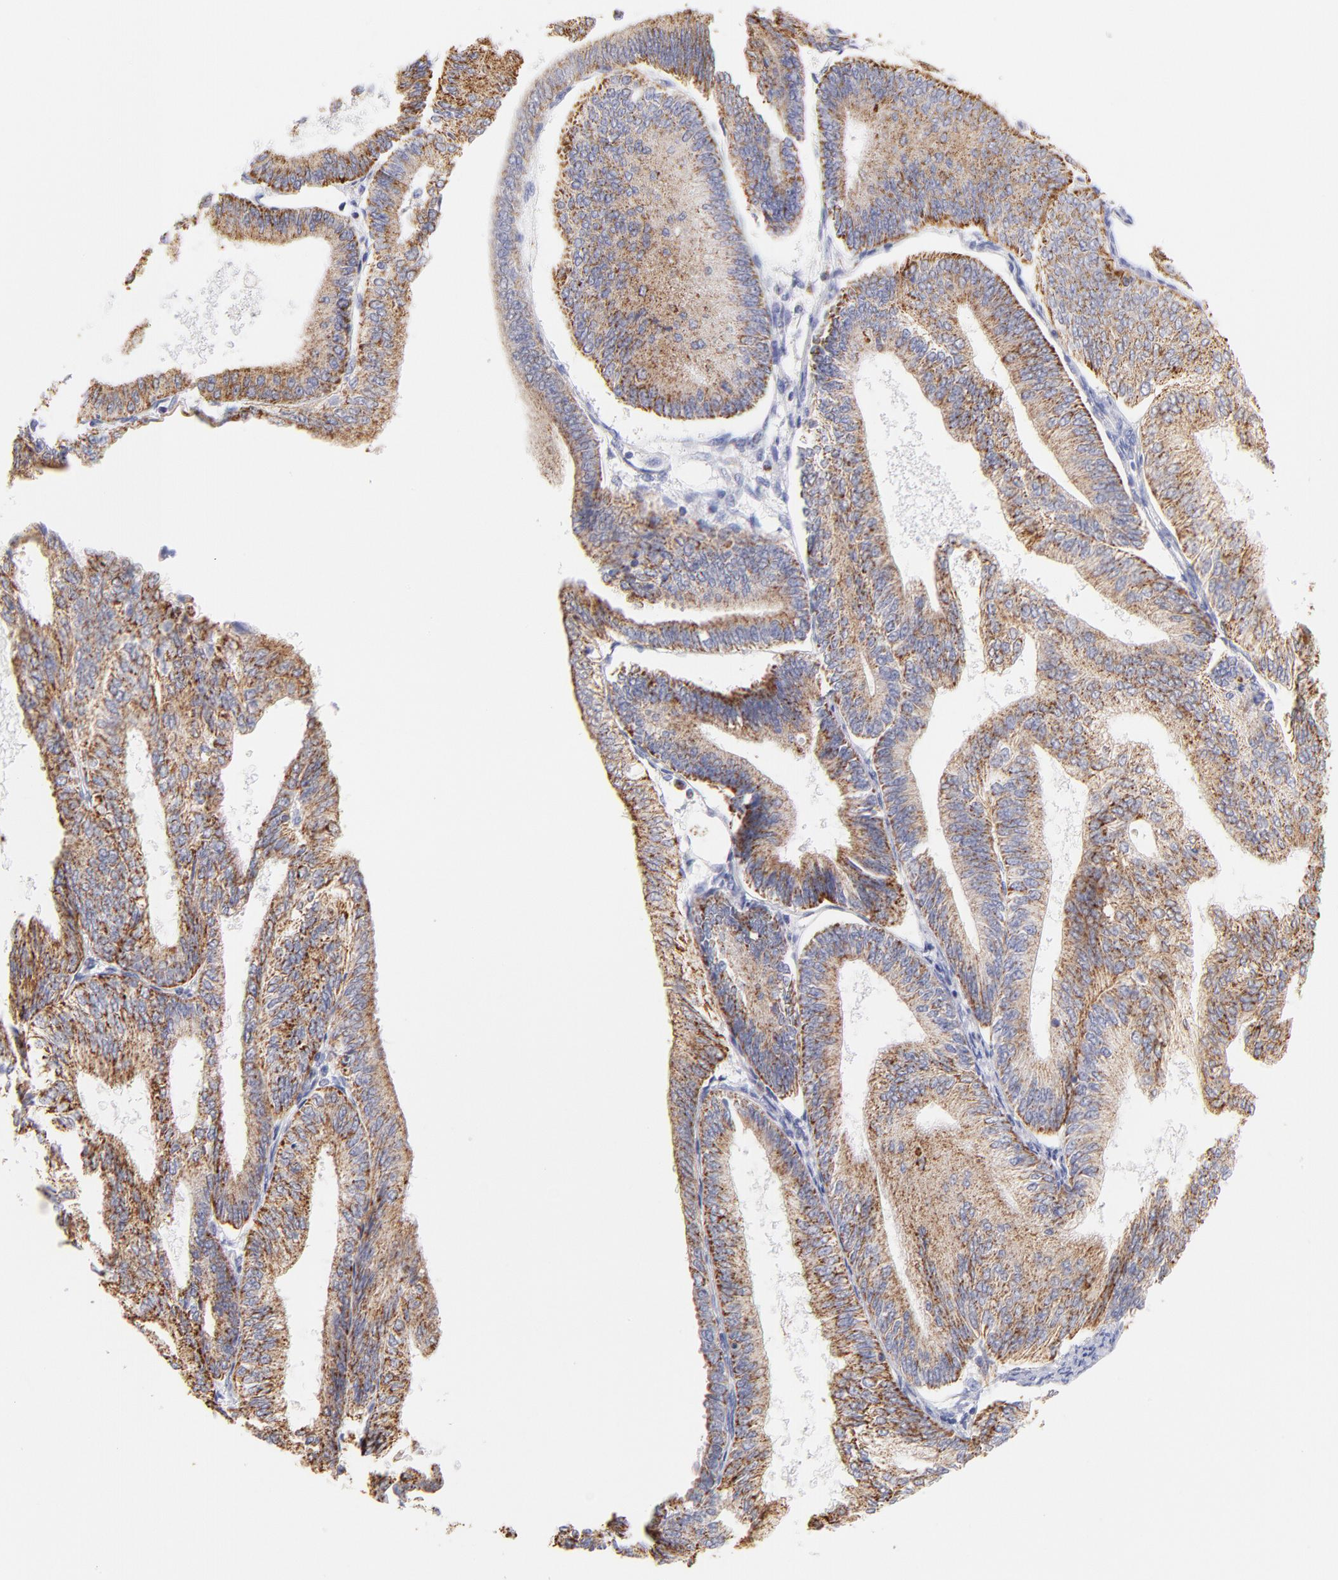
{"staining": {"intensity": "moderate", "quantity": ">75%", "location": "cytoplasmic/membranous"}, "tissue": "endometrial cancer", "cell_type": "Tumor cells", "image_type": "cancer", "snomed": [{"axis": "morphology", "description": "Adenocarcinoma, NOS"}, {"axis": "topography", "description": "Endometrium"}], "caption": "The photomicrograph shows immunohistochemical staining of adenocarcinoma (endometrial). There is moderate cytoplasmic/membranous expression is seen in about >75% of tumor cells.", "gene": "AIFM1", "patient": {"sex": "female", "age": 55}}